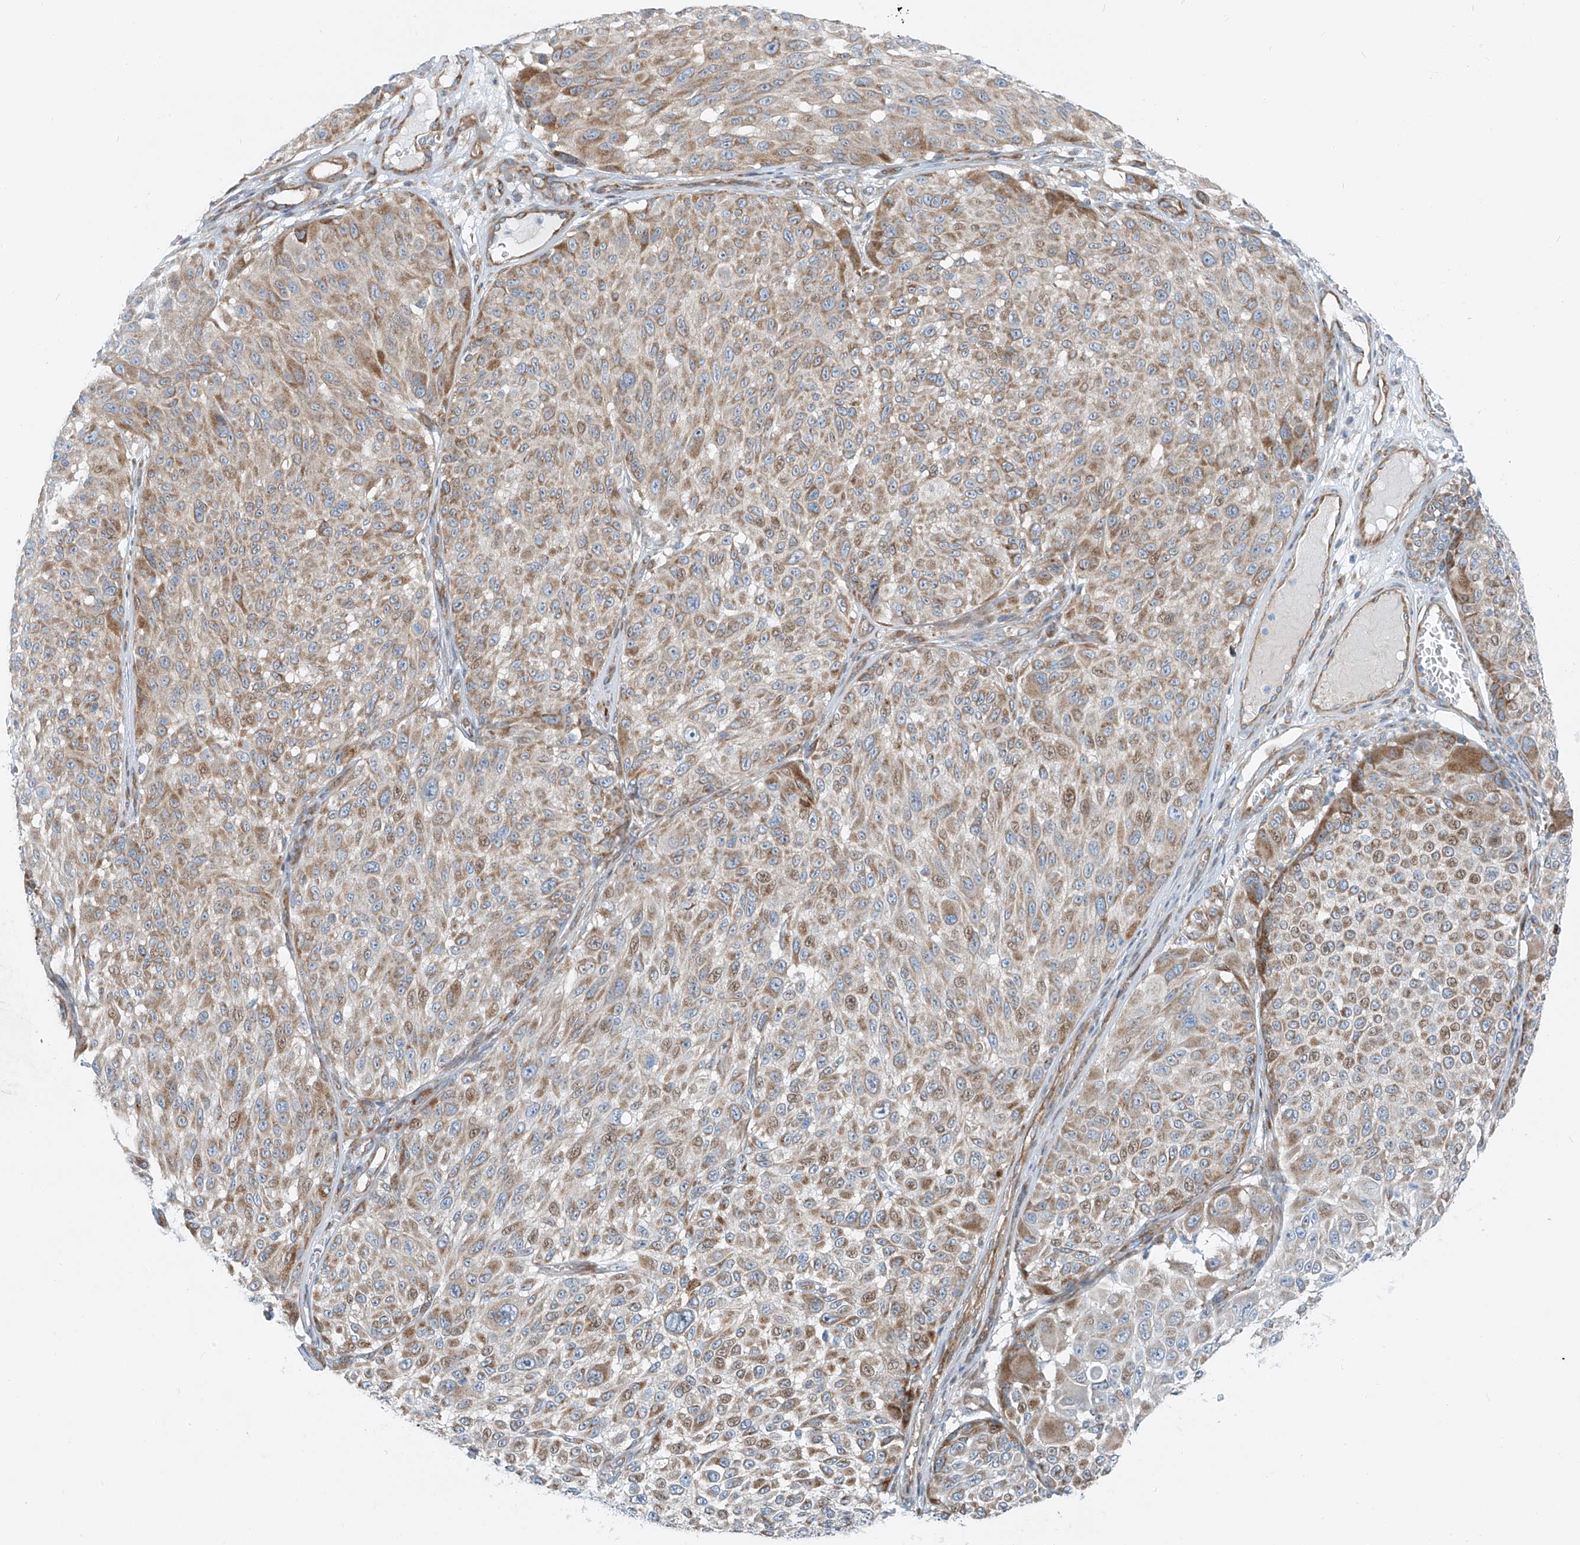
{"staining": {"intensity": "moderate", "quantity": ">75%", "location": "cytoplasmic/membranous,nuclear"}, "tissue": "melanoma", "cell_type": "Tumor cells", "image_type": "cancer", "snomed": [{"axis": "morphology", "description": "Malignant melanoma, NOS"}, {"axis": "topography", "description": "Skin"}], "caption": "Melanoma stained with a brown dye reveals moderate cytoplasmic/membranous and nuclear positive staining in approximately >75% of tumor cells.", "gene": "HIC2", "patient": {"sex": "male", "age": 83}}